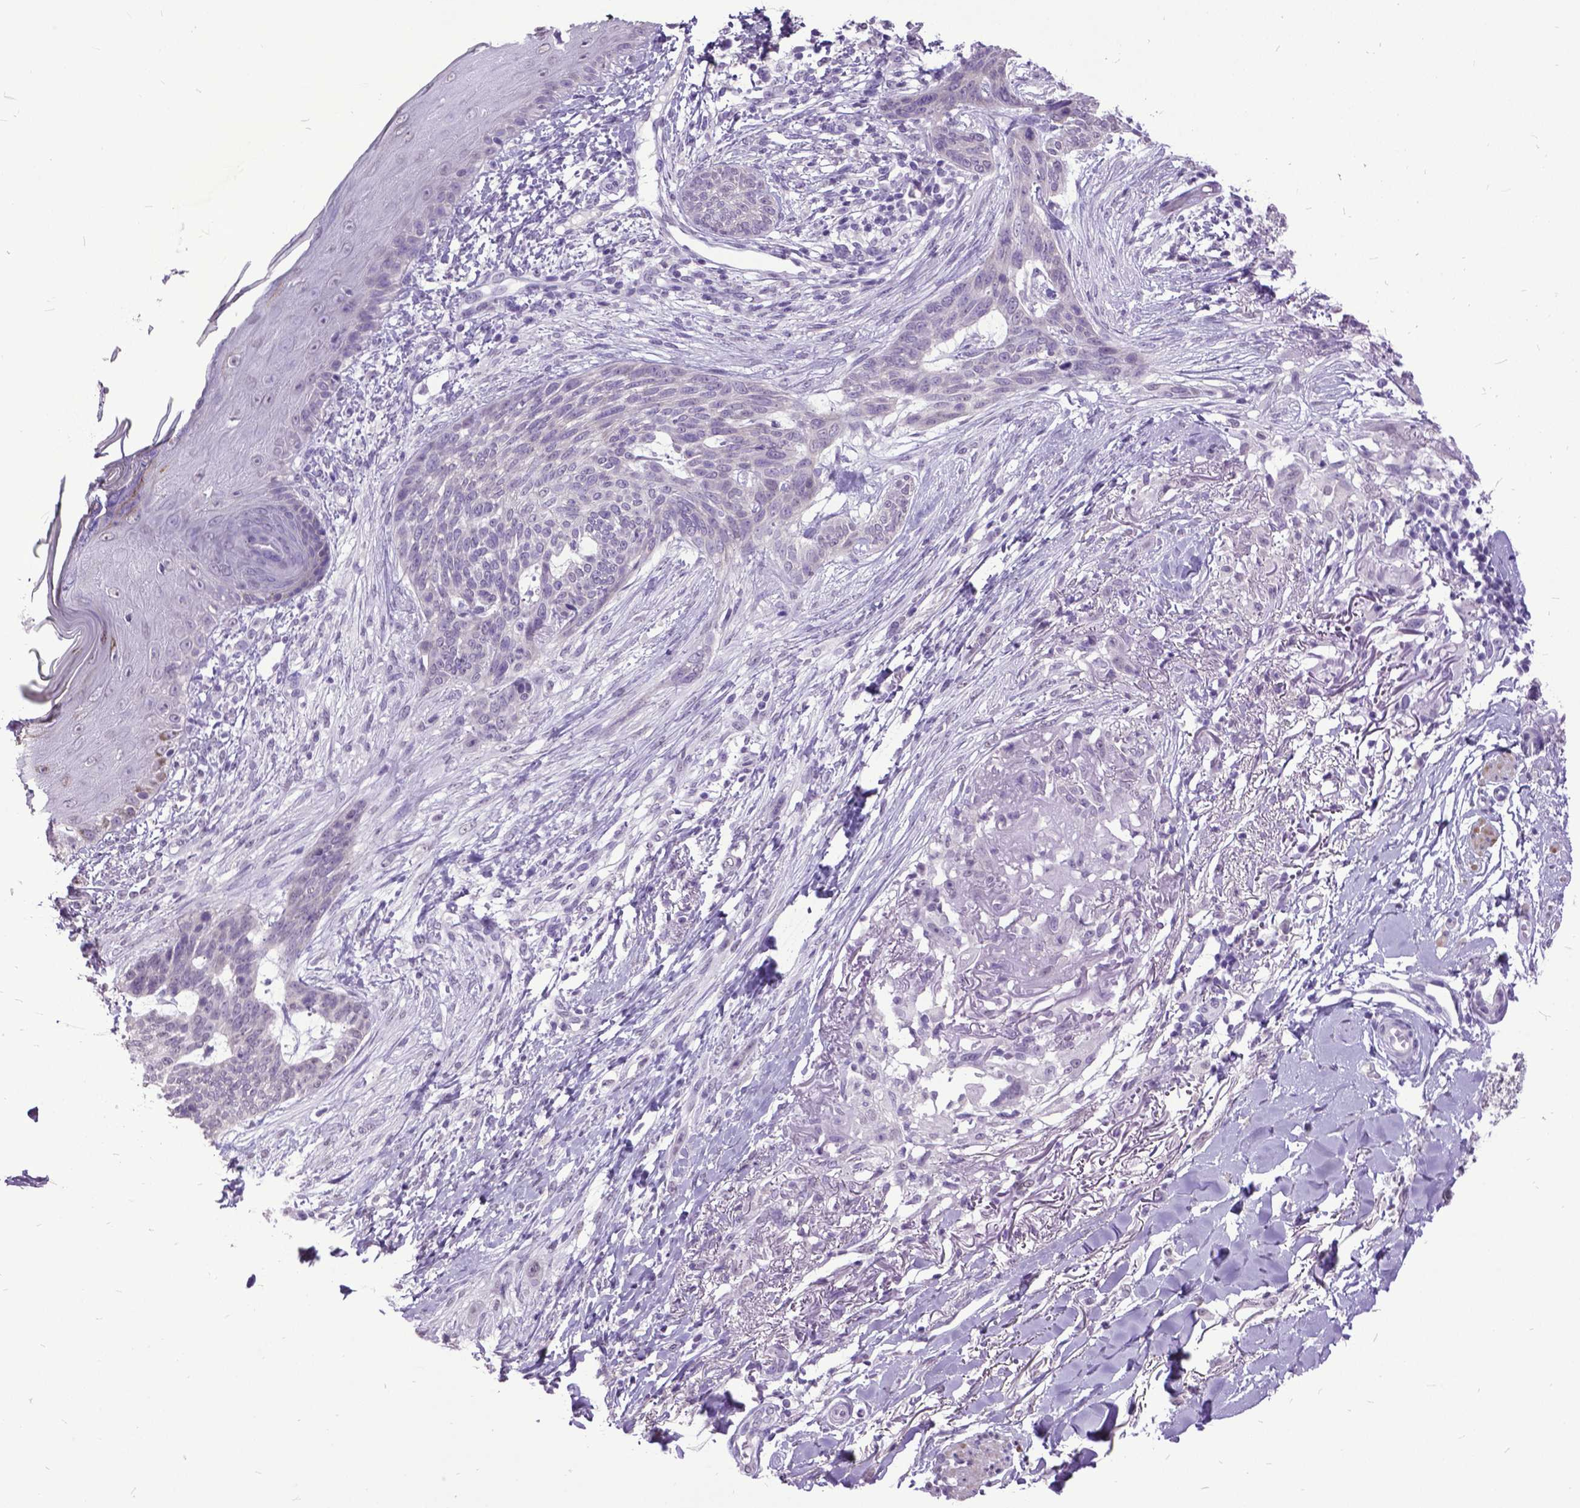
{"staining": {"intensity": "negative", "quantity": "none", "location": "none"}, "tissue": "skin cancer", "cell_type": "Tumor cells", "image_type": "cancer", "snomed": [{"axis": "morphology", "description": "Normal tissue, NOS"}, {"axis": "morphology", "description": "Basal cell carcinoma"}, {"axis": "topography", "description": "Skin"}], "caption": "Immunohistochemical staining of skin cancer (basal cell carcinoma) displays no significant staining in tumor cells. Nuclei are stained in blue.", "gene": "MARCHF10", "patient": {"sex": "male", "age": 84}}